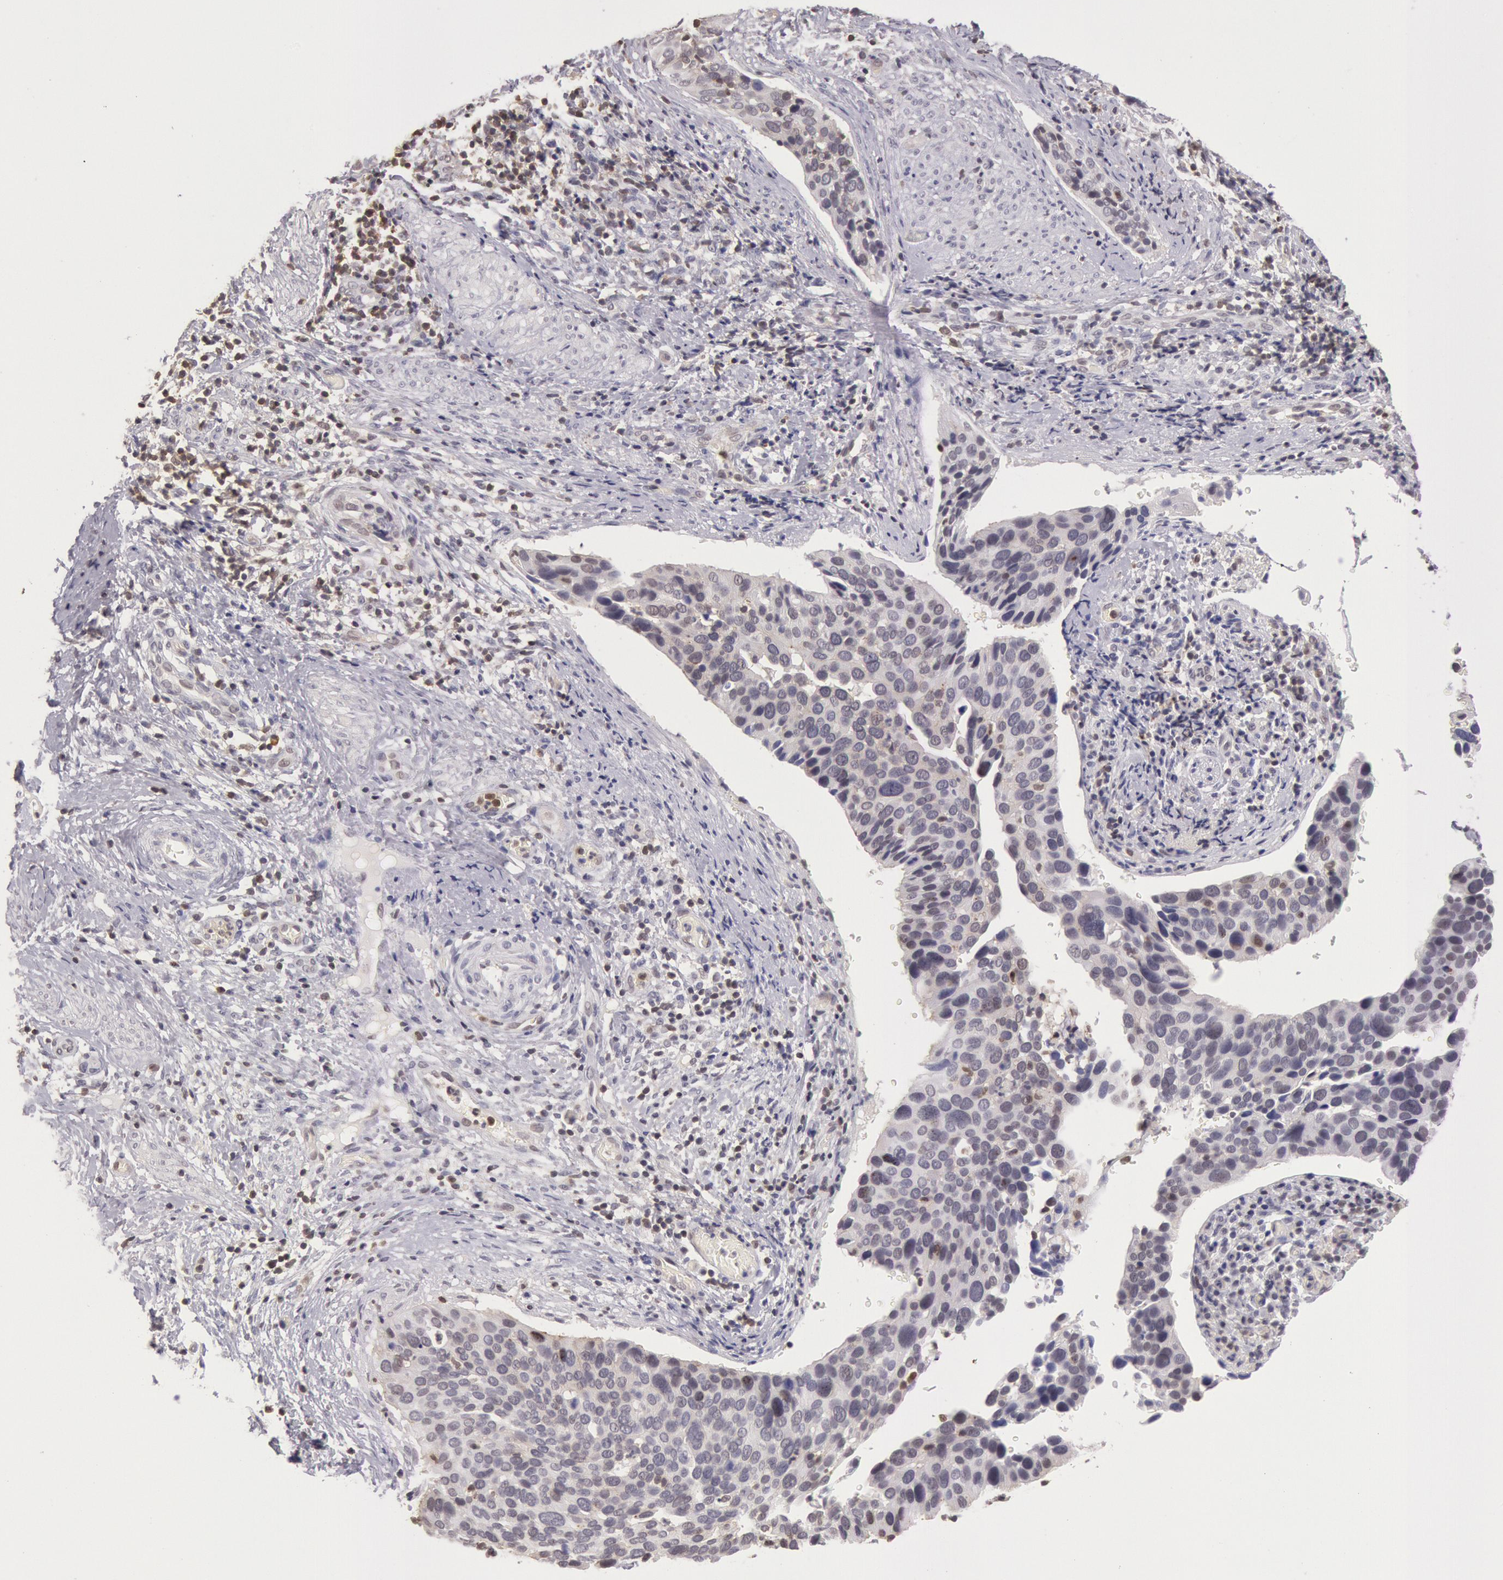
{"staining": {"intensity": "weak", "quantity": "25%-75%", "location": "cytoplasmic/membranous"}, "tissue": "cervical cancer", "cell_type": "Tumor cells", "image_type": "cancer", "snomed": [{"axis": "morphology", "description": "Squamous cell carcinoma, NOS"}, {"axis": "topography", "description": "Cervix"}], "caption": "Cervical cancer stained with a protein marker demonstrates weak staining in tumor cells.", "gene": "HIF1A", "patient": {"sex": "female", "age": 31}}